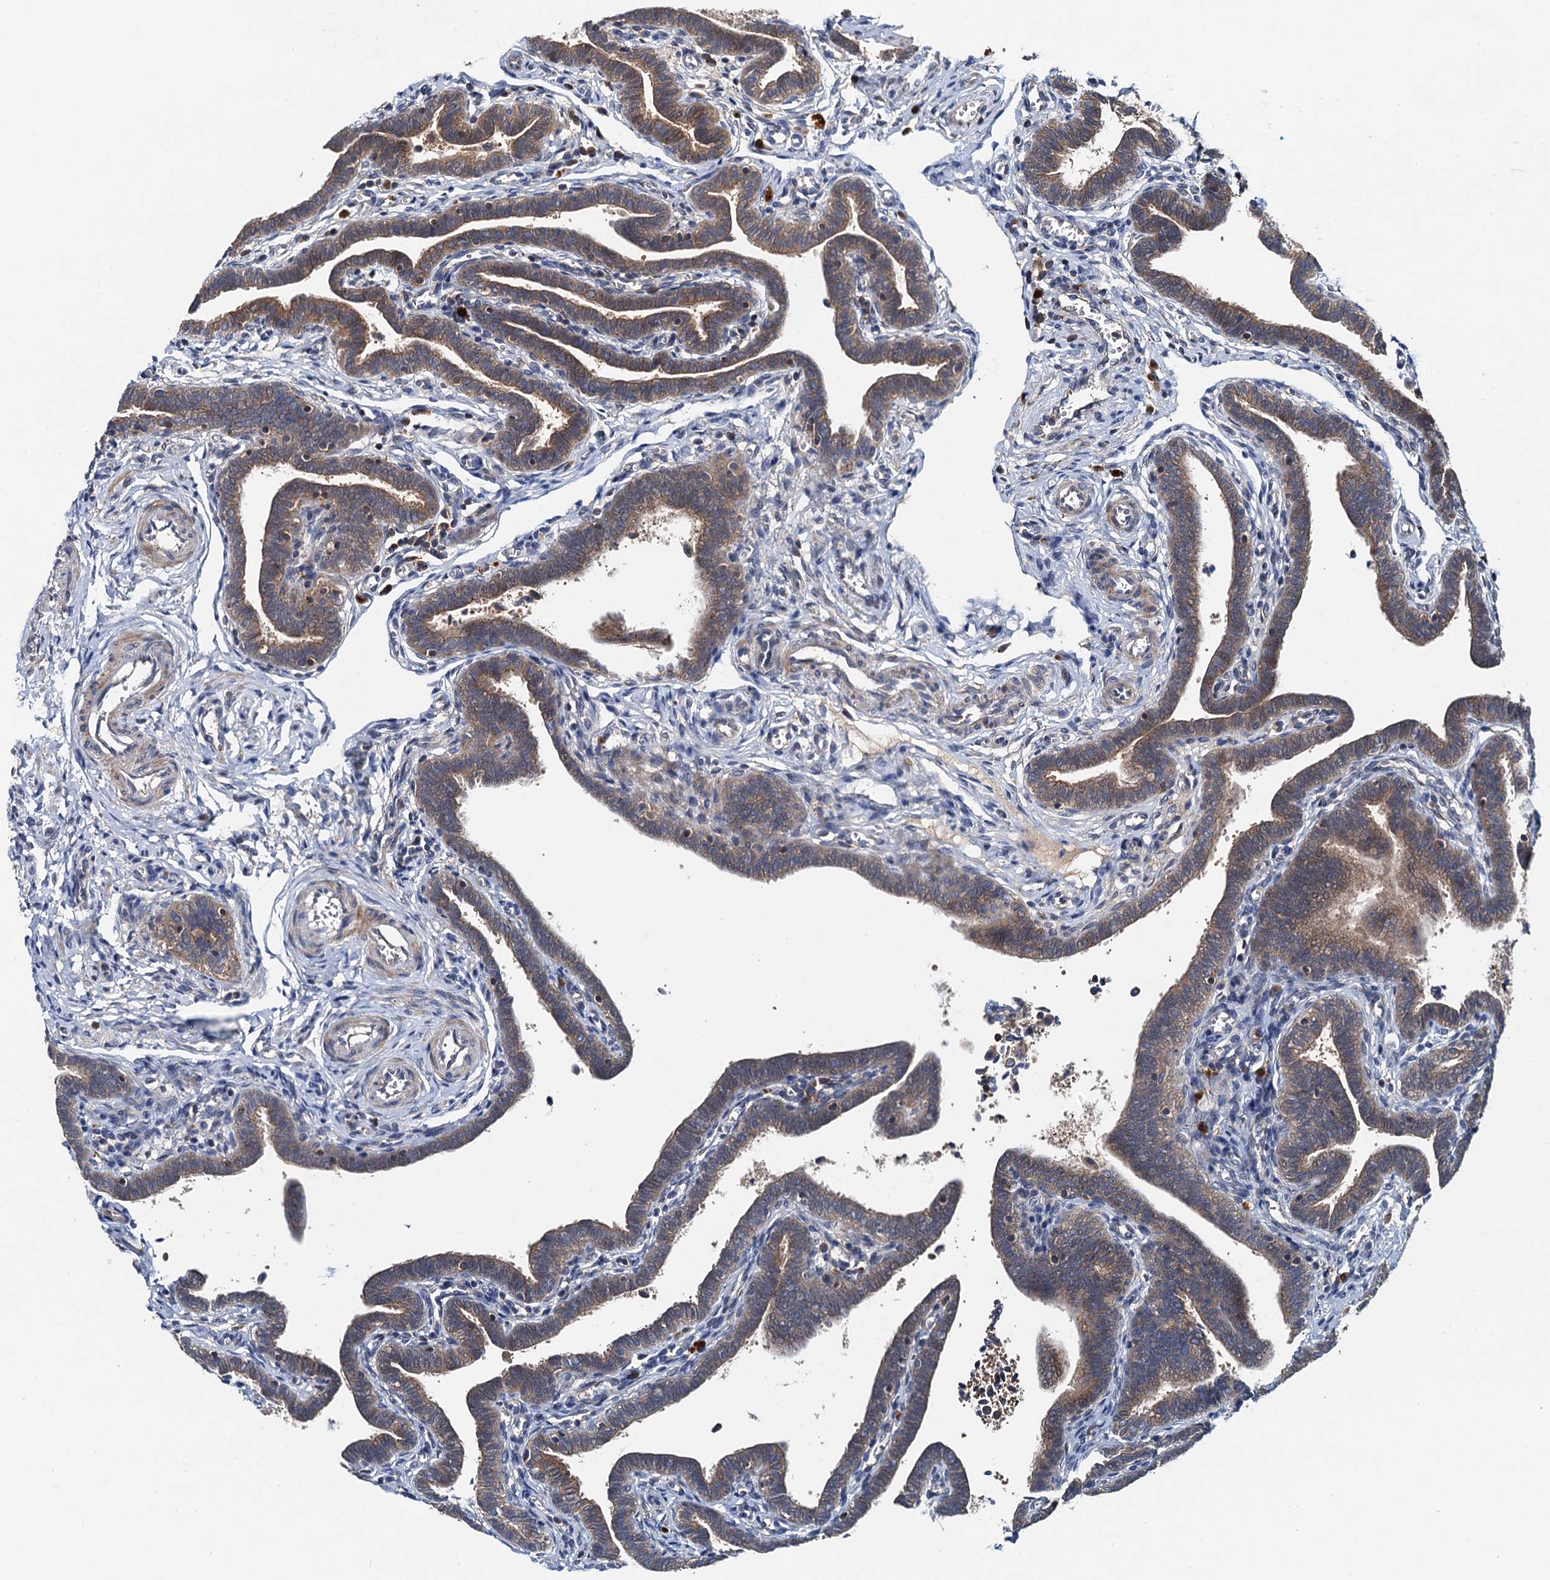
{"staining": {"intensity": "moderate", "quantity": "25%-75%", "location": "cytoplasmic/membranous"}, "tissue": "fallopian tube", "cell_type": "Glandular cells", "image_type": "normal", "snomed": [{"axis": "morphology", "description": "Normal tissue, NOS"}, {"axis": "topography", "description": "Fallopian tube"}], "caption": "Immunohistochemical staining of normal fallopian tube displays moderate cytoplasmic/membranous protein expression in about 25%-75% of glandular cells.", "gene": "EFL1", "patient": {"sex": "female", "age": 36}}